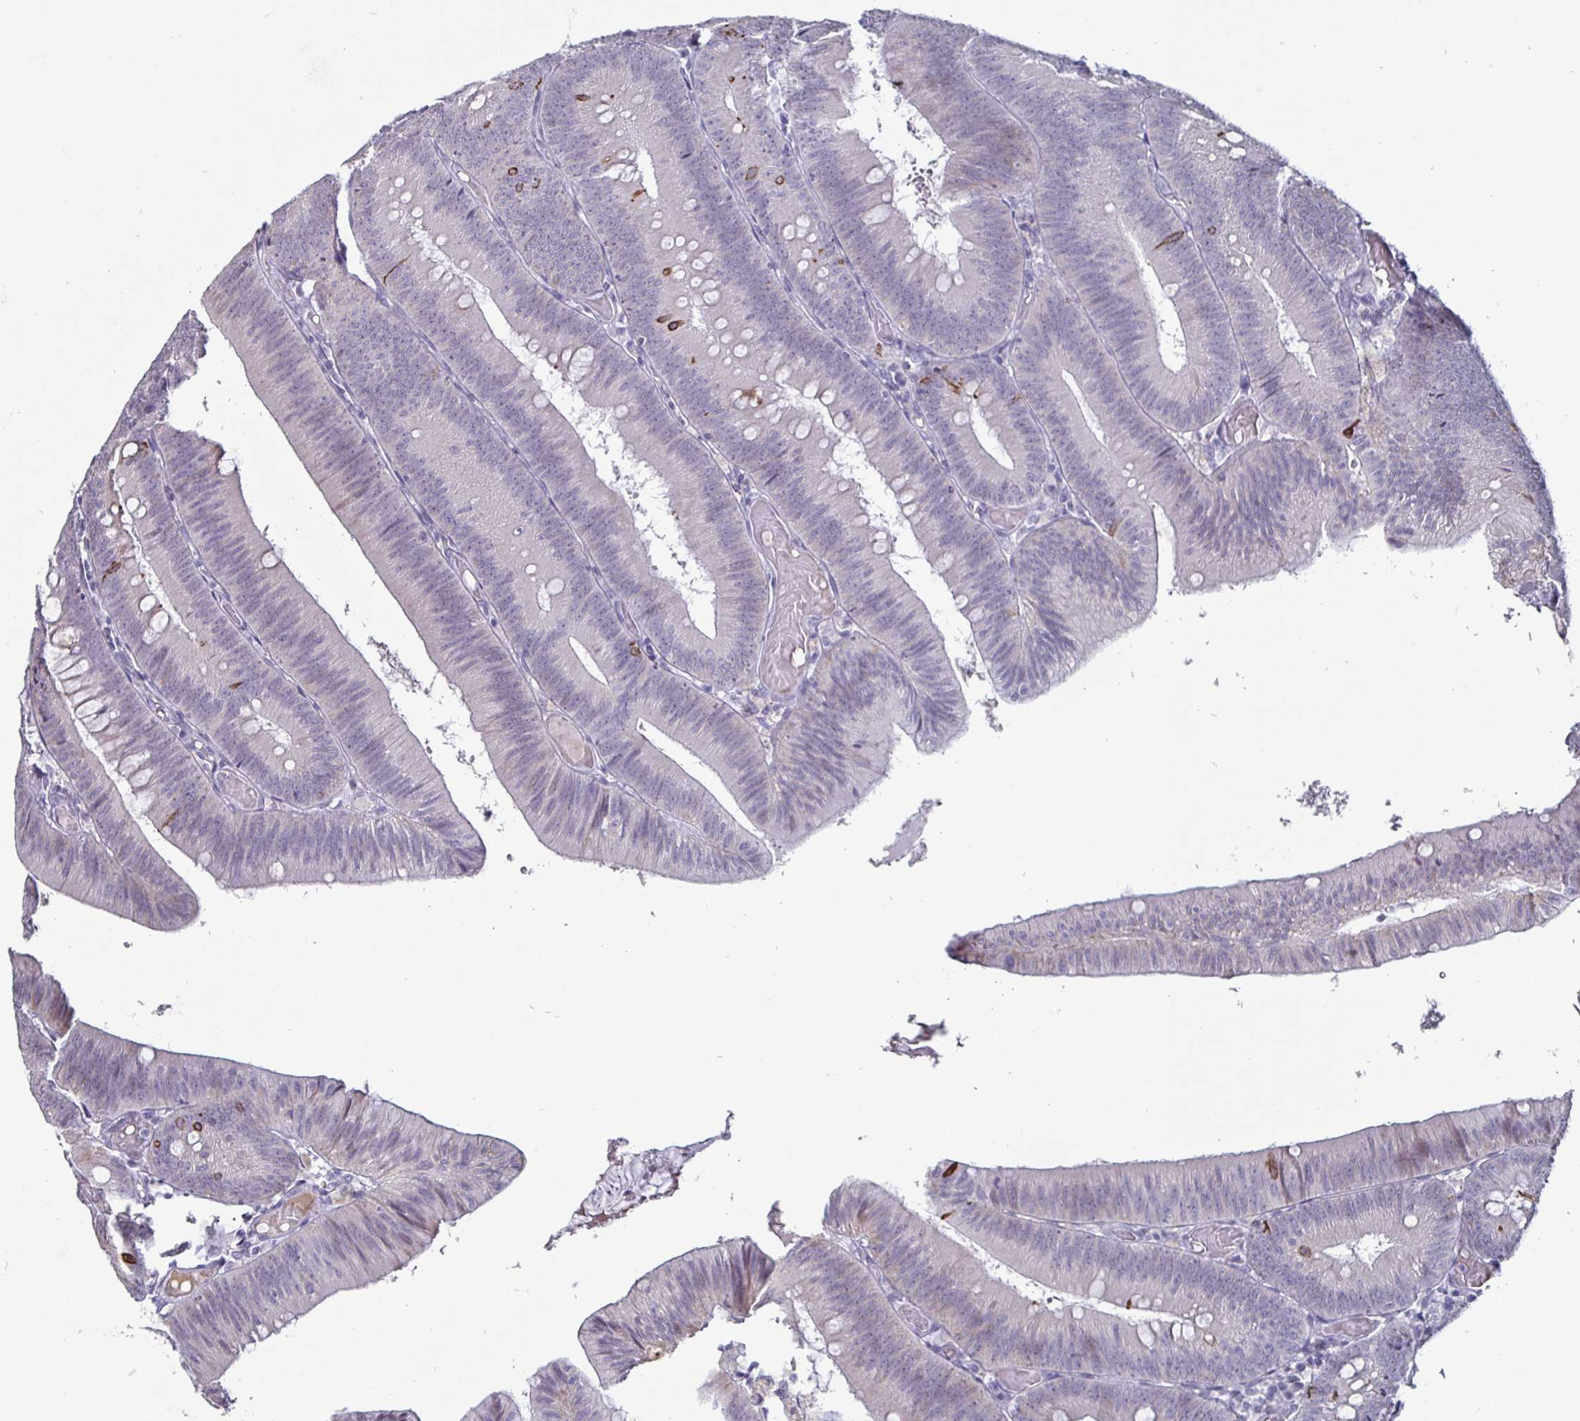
{"staining": {"intensity": "negative", "quantity": "none", "location": "none"}, "tissue": "colorectal cancer", "cell_type": "Tumor cells", "image_type": "cancer", "snomed": [{"axis": "morphology", "description": "Adenocarcinoma, NOS"}, {"axis": "topography", "description": "Colon"}], "caption": "Colorectal adenocarcinoma stained for a protein using immunohistochemistry (IHC) demonstrates no expression tumor cells.", "gene": "OOSP2", "patient": {"sex": "male", "age": 84}}